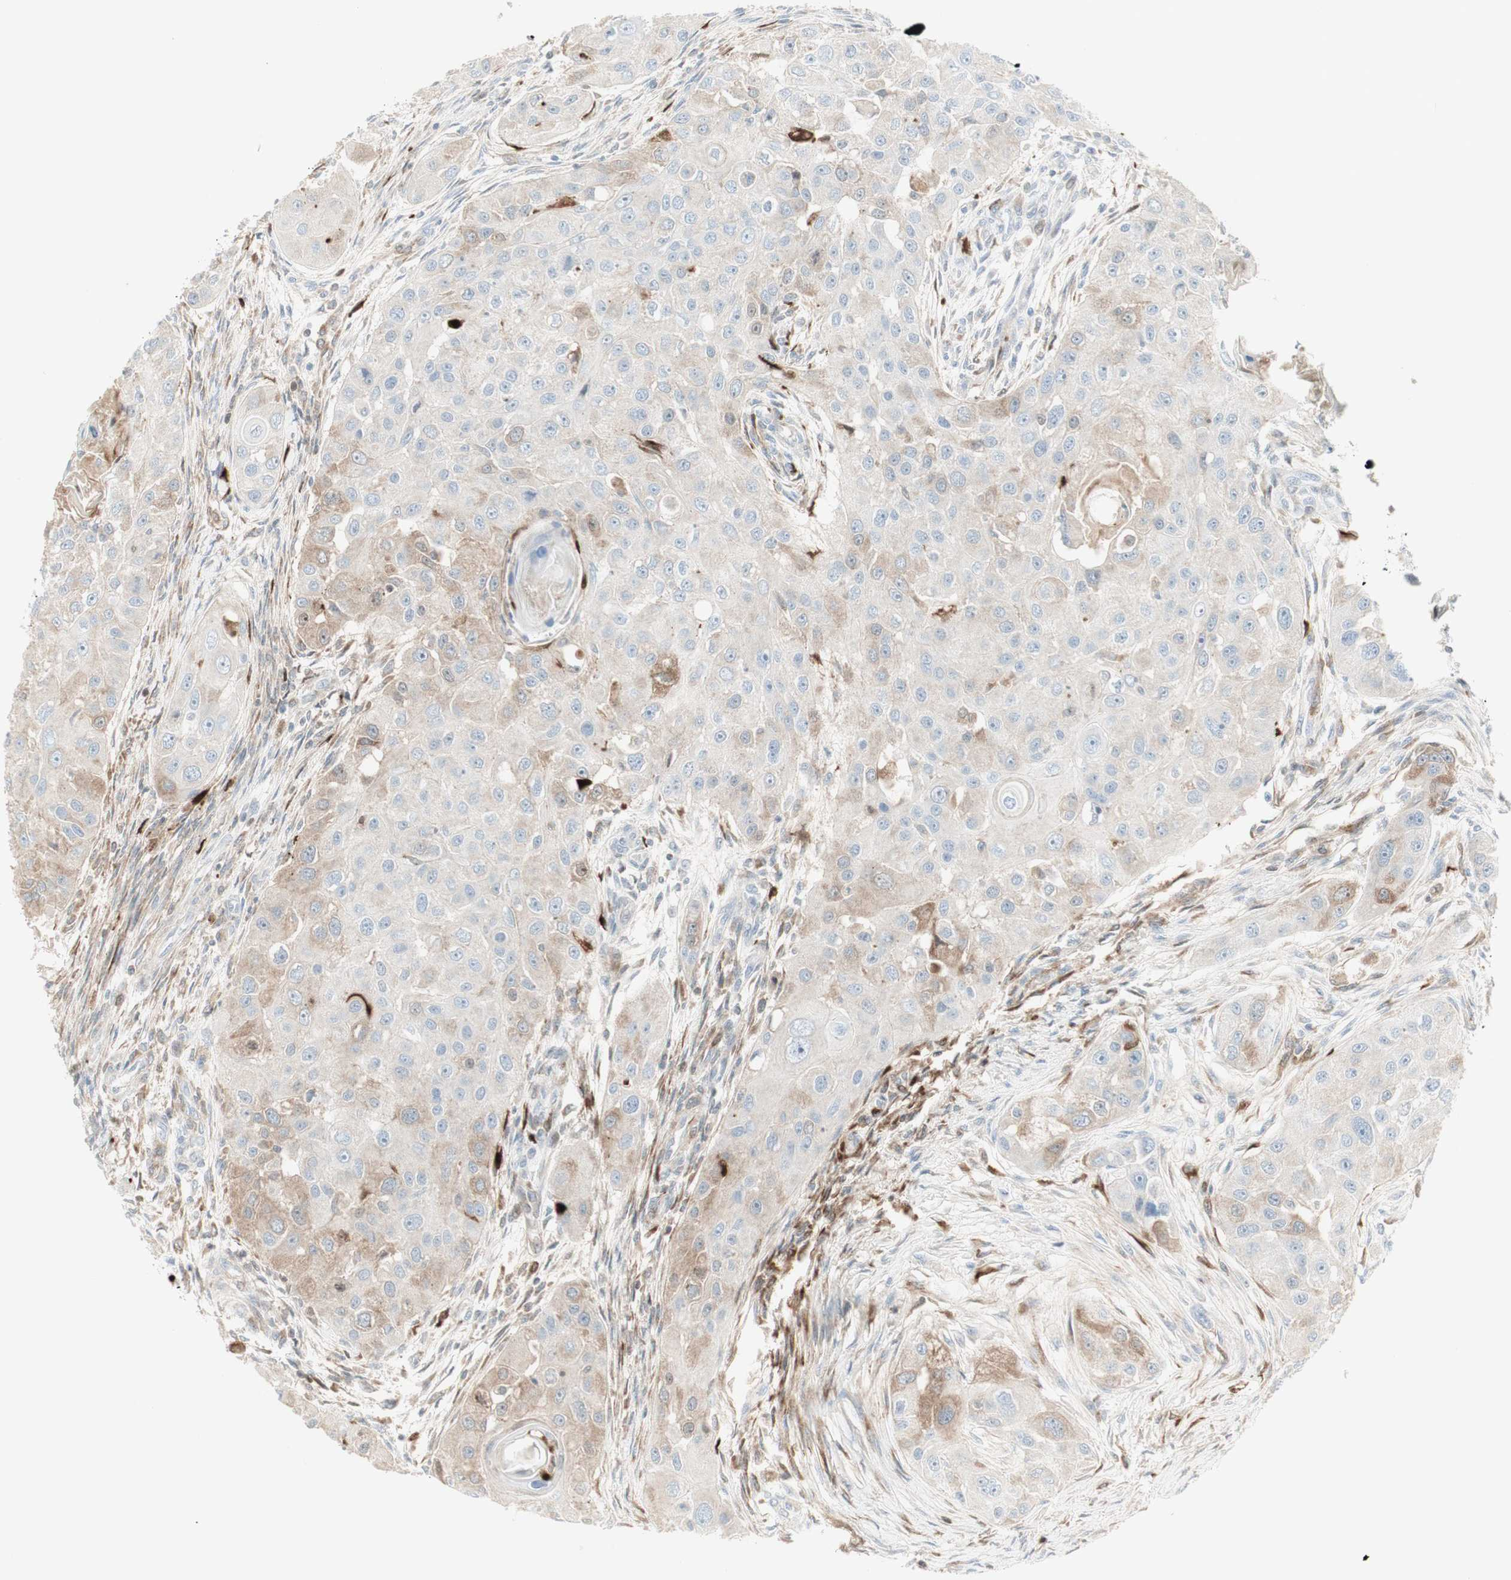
{"staining": {"intensity": "moderate", "quantity": "25%-75%", "location": "cytoplasmic/membranous"}, "tissue": "head and neck cancer", "cell_type": "Tumor cells", "image_type": "cancer", "snomed": [{"axis": "morphology", "description": "Normal tissue, NOS"}, {"axis": "morphology", "description": "Squamous cell carcinoma, NOS"}, {"axis": "topography", "description": "Skeletal muscle"}, {"axis": "topography", "description": "Head-Neck"}], "caption": "Head and neck cancer stained with DAB (3,3'-diaminobenzidine) immunohistochemistry displays medium levels of moderate cytoplasmic/membranous staining in approximately 25%-75% of tumor cells.", "gene": "MDK", "patient": {"sex": "male", "age": 51}}